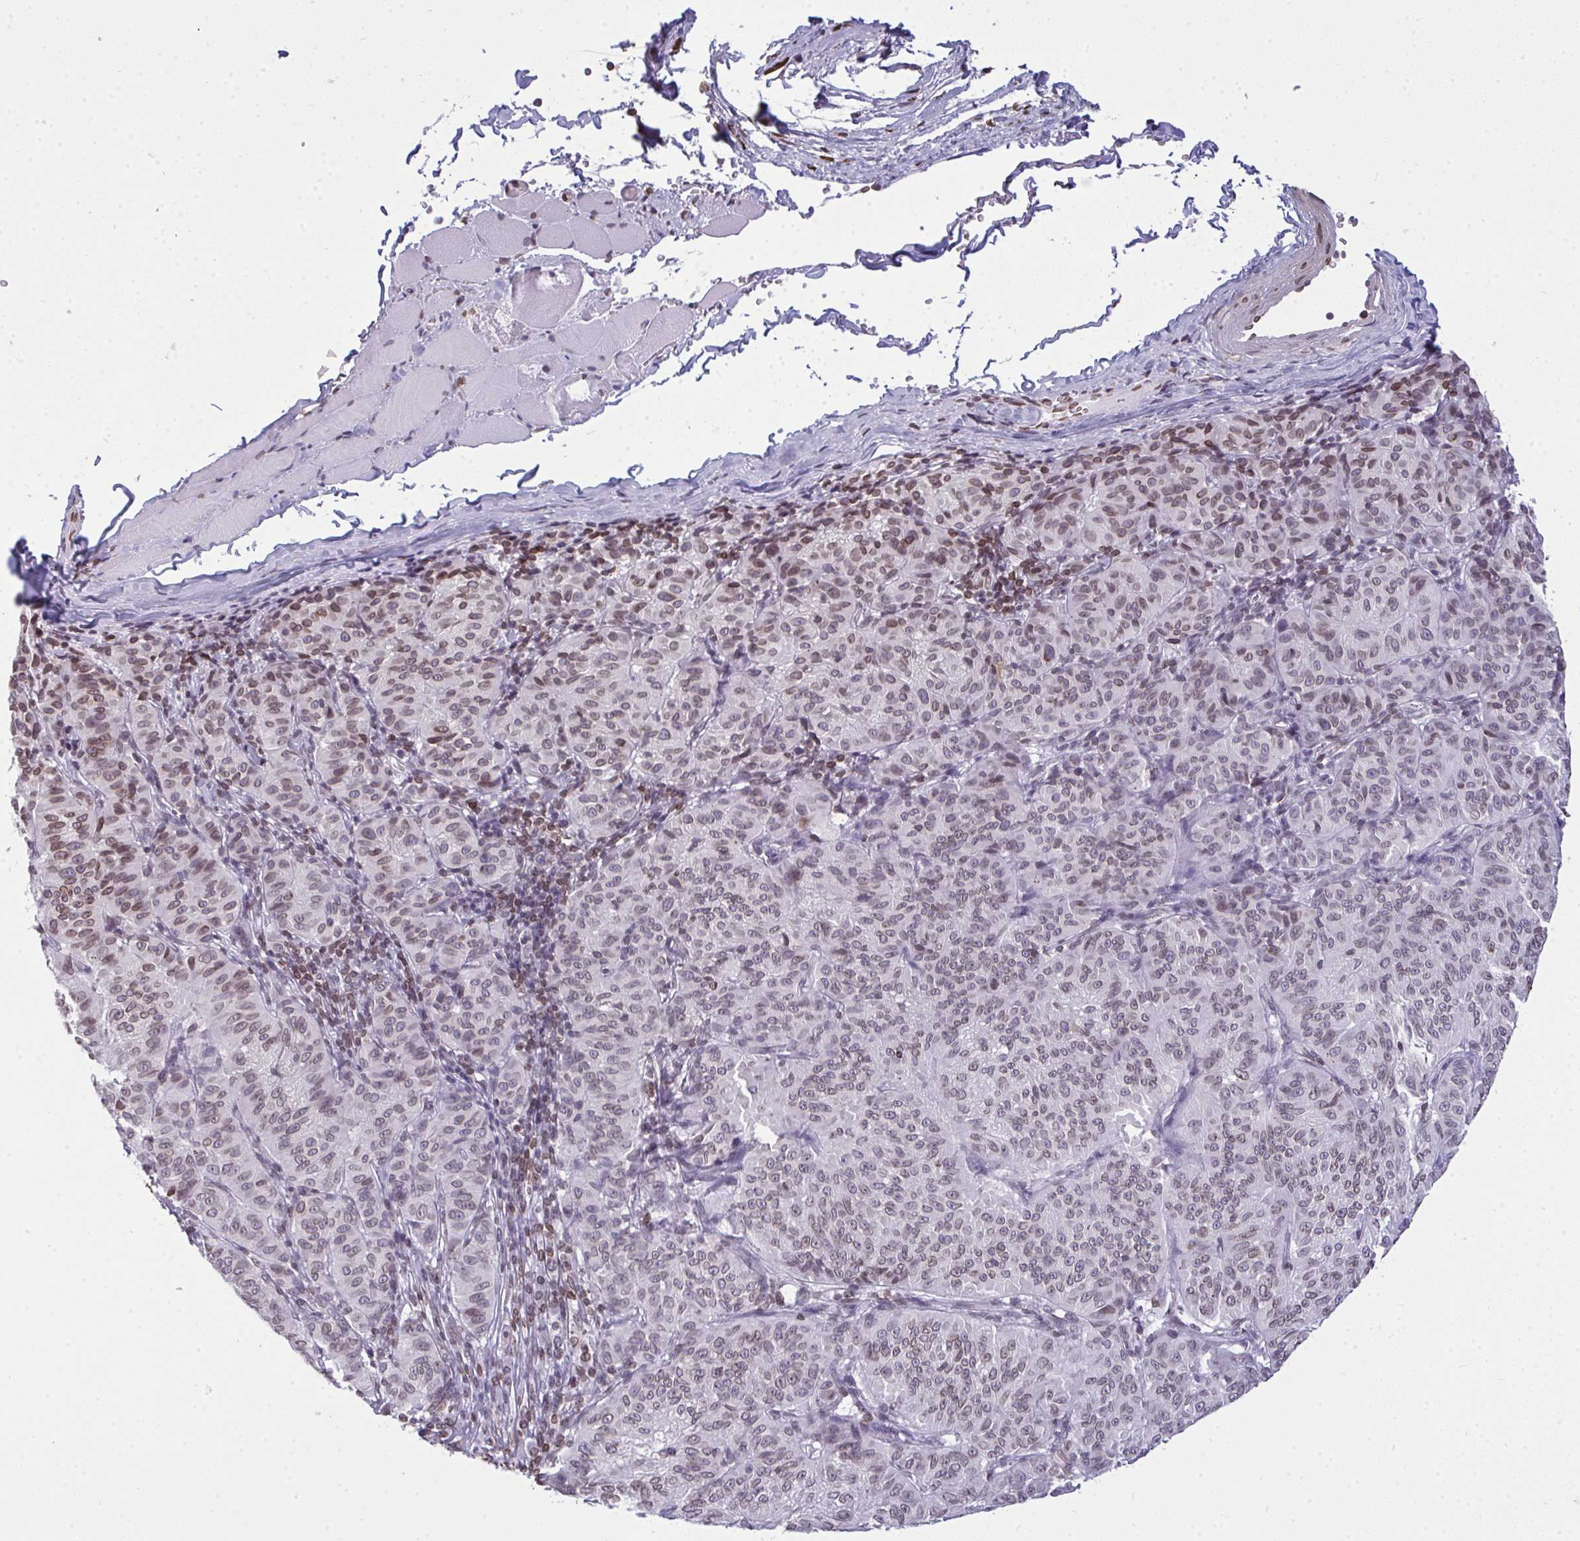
{"staining": {"intensity": "weak", "quantity": "25%-75%", "location": "cytoplasmic/membranous,nuclear"}, "tissue": "melanoma", "cell_type": "Tumor cells", "image_type": "cancer", "snomed": [{"axis": "morphology", "description": "Malignant melanoma, NOS"}, {"axis": "topography", "description": "Skin"}], "caption": "Melanoma tissue shows weak cytoplasmic/membranous and nuclear staining in approximately 25%-75% of tumor cells (DAB IHC, brown staining for protein, blue staining for nuclei).", "gene": "LMNB2", "patient": {"sex": "female", "age": 72}}